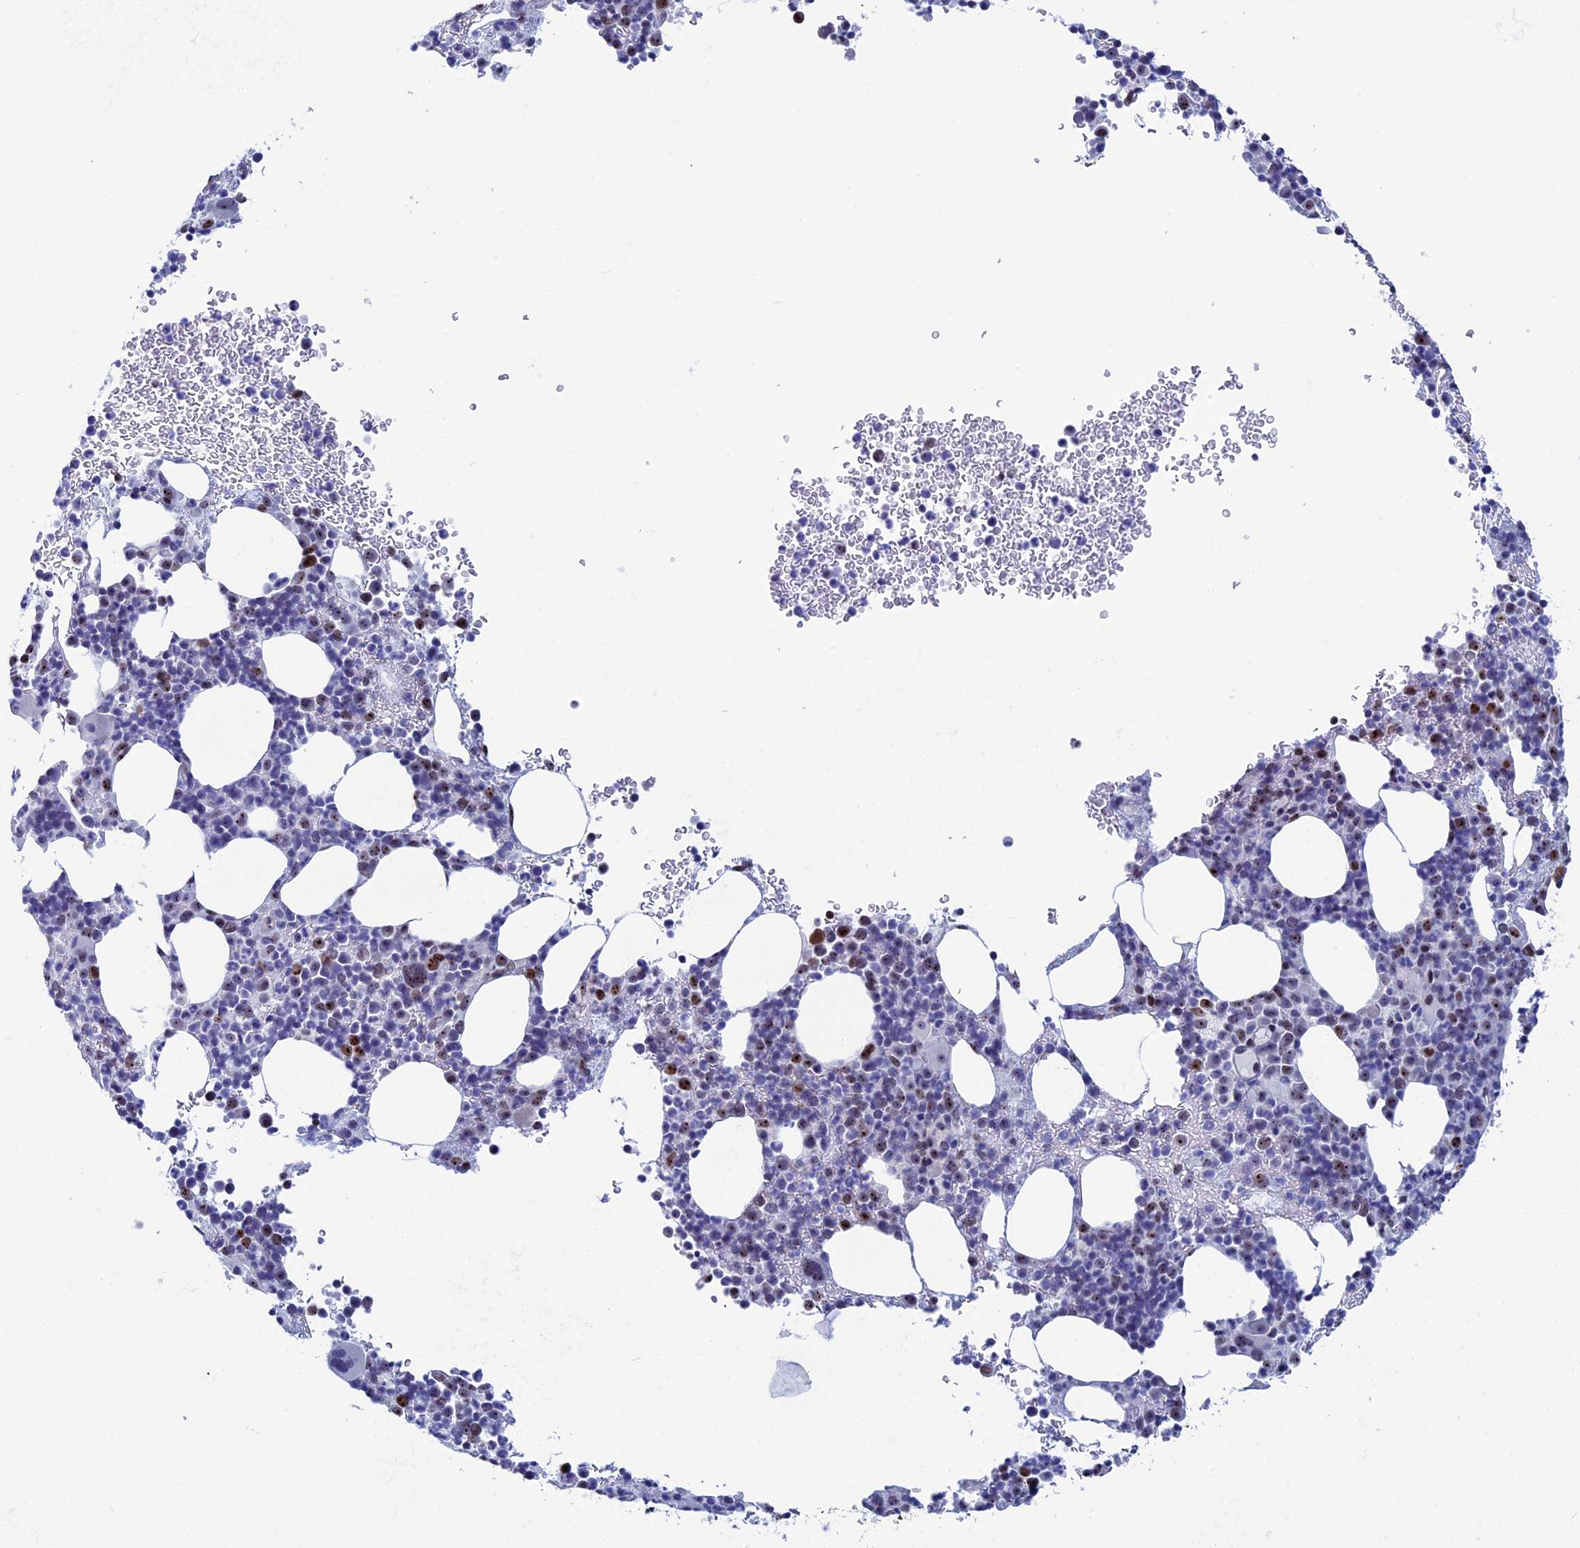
{"staining": {"intensity": "moderate", "quantity": "<25%", "location": "nuclear"}, "tissue": "bone marrow", "cell_type": "Hematopoietic cells", "image_type": "normal", "snomed": [{"axis": "morphology", "description": "Normal tissue, NOS"}, {"axis": "topography", "description": "Bone marrow"}], "caption": "A high-resolution photomicrograph shows IHC staining of benign bone marrow, which exhibits moderate nuclear staining in approximately <25% of hematopoietic cells.", "gene": "CCDC86", "patient": {"sex": "female", "age": 82}}